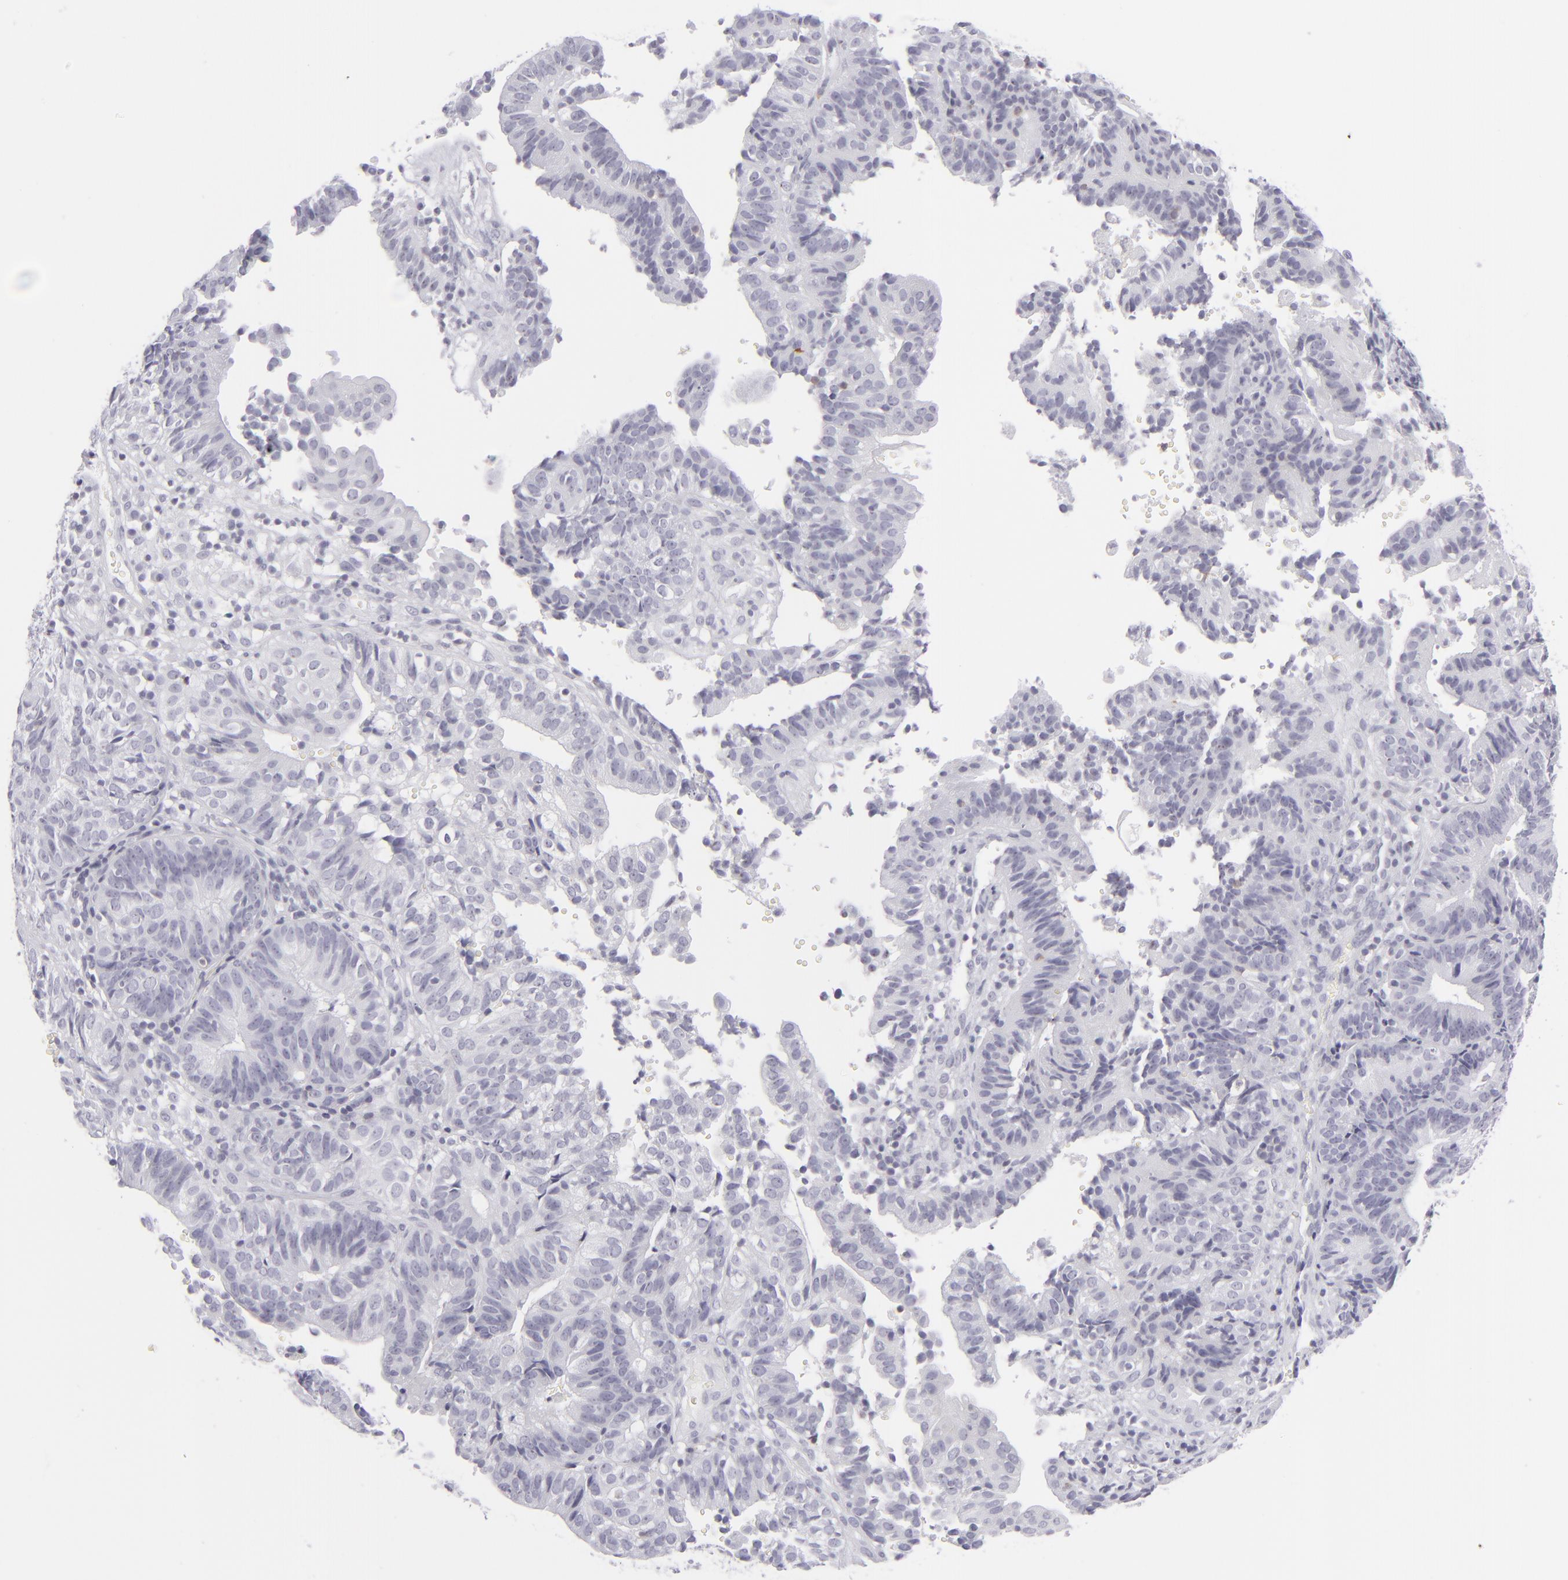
{"staining": {"intensity": "negative", "quantity": "none", "location": "none"}, "tissue": "cervical cancer", "cell_type": "Tumor cells", "image_type": "cancer", "snomed": [{"axis": "morphology", "description": "Adenocarcinoma, NOS"}, {"axis": "topography", "description": "Cervix"}], "caption": "A histopathology image of human adenocarcinoma (cervical) is negative for staining in tumor cells. Brightfield microscopy of immunohistochemistry stained with DAB (3,3'-diaminobenzidine) (brown) and hematoxylin (blue), captured at high magnification.", "gene": "CD7", "patient": {"sex": "female", "age": 60}}